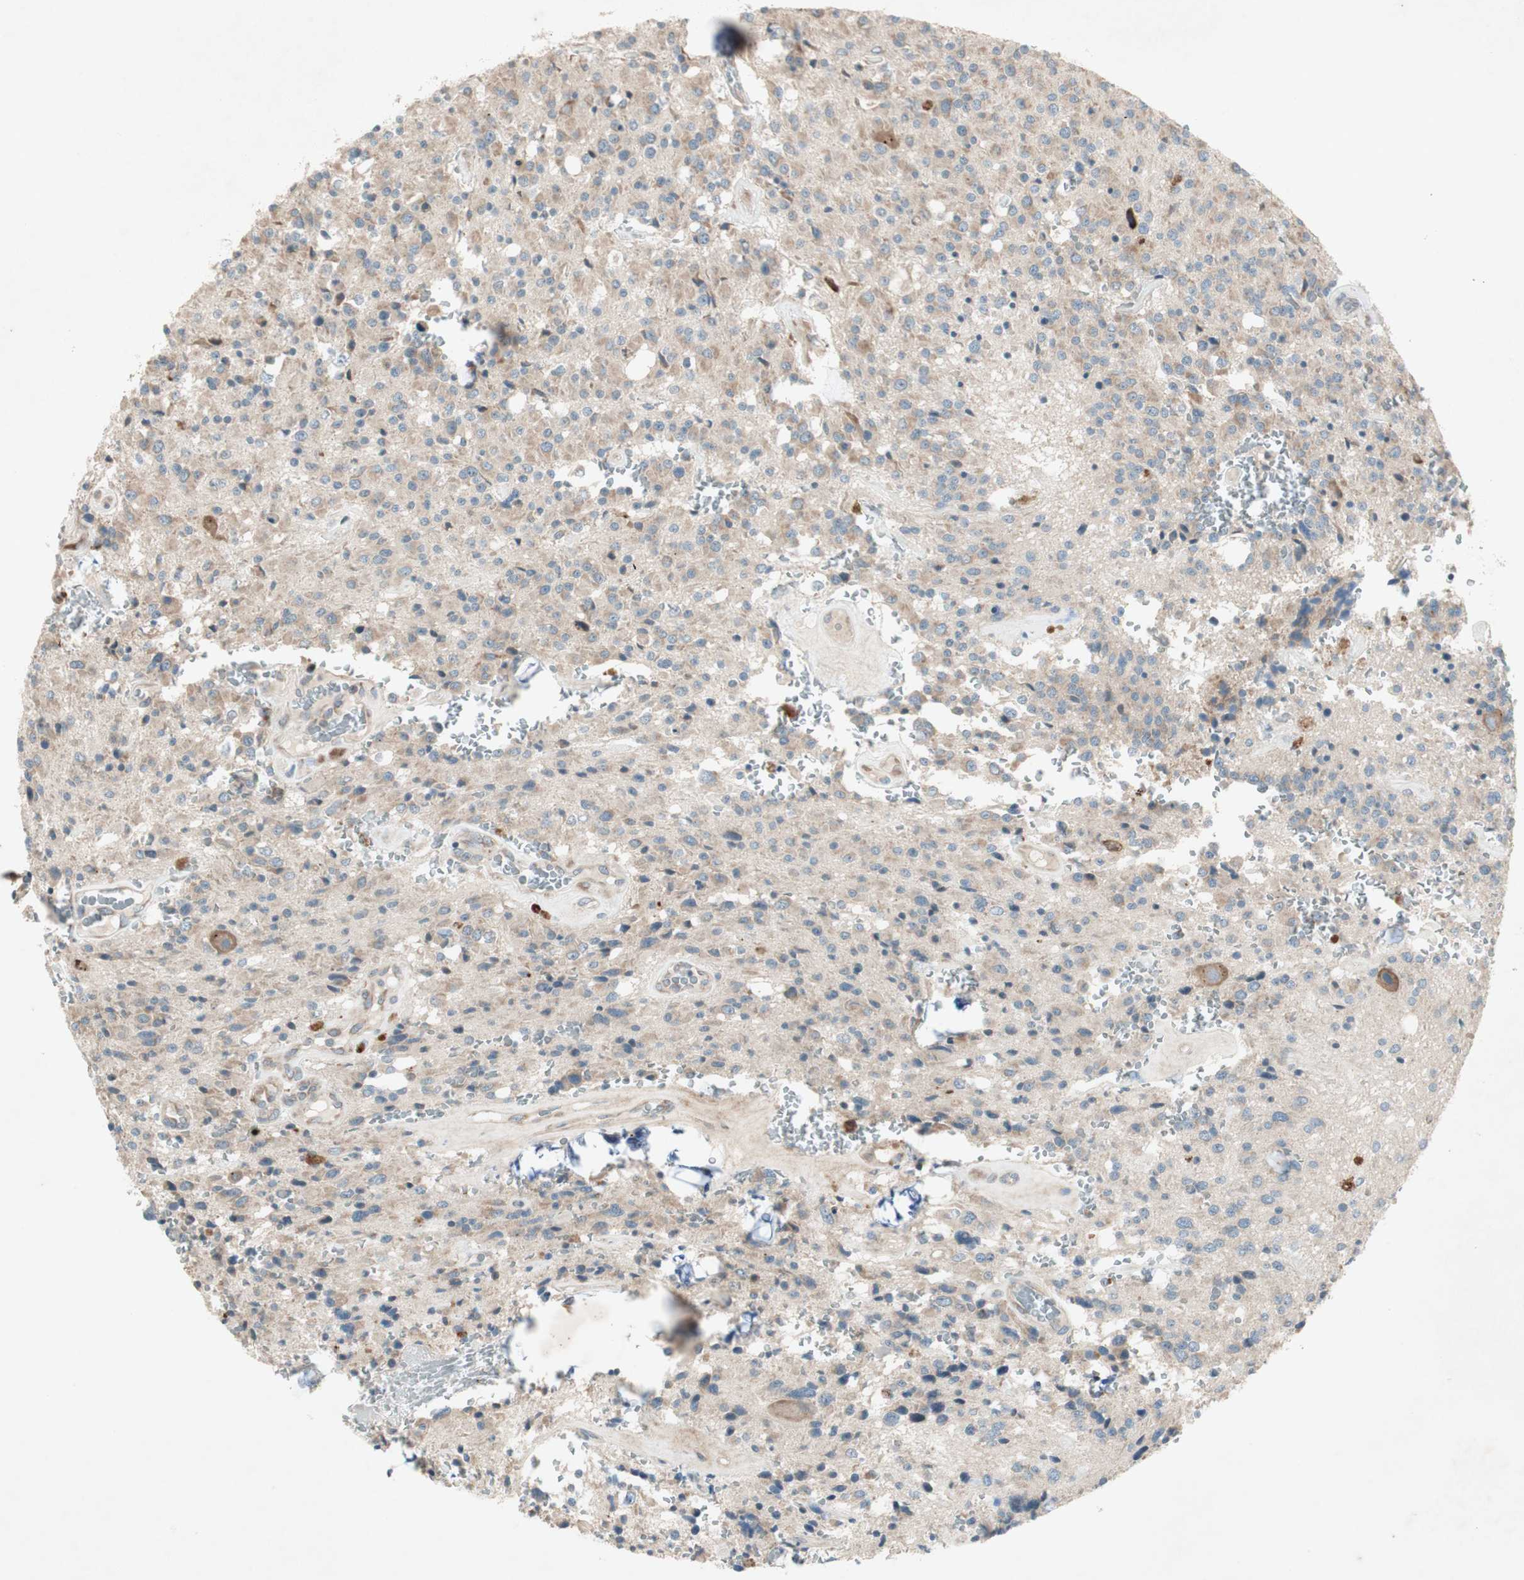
{"staining": {"intensity": "moderate", "quantity": ">75%", "location": "cytoplasmic/membranous"}, "tissue": "glioma", "cell_type": "Tumor cells", "image_type": "cancer", "snomed": [{"axis": "morphology", "description": "Glioma, malignant, Low grade"}, {"axis": "topography", "description": "Brain"}], "caption": "IHC staining of glioma, which reveals medium levels of moderate cytoplasmic/membranous expression in approximately >75% of tumor cells indicating moderate cytoplasmic/membranous protein positivity. The staining was performed using DAB (brown) for protein detection and nuclei were counterstained in hematoxylin (blue).", "gene": "RPL23", "patient": {"sex": "male", "age": 58}}